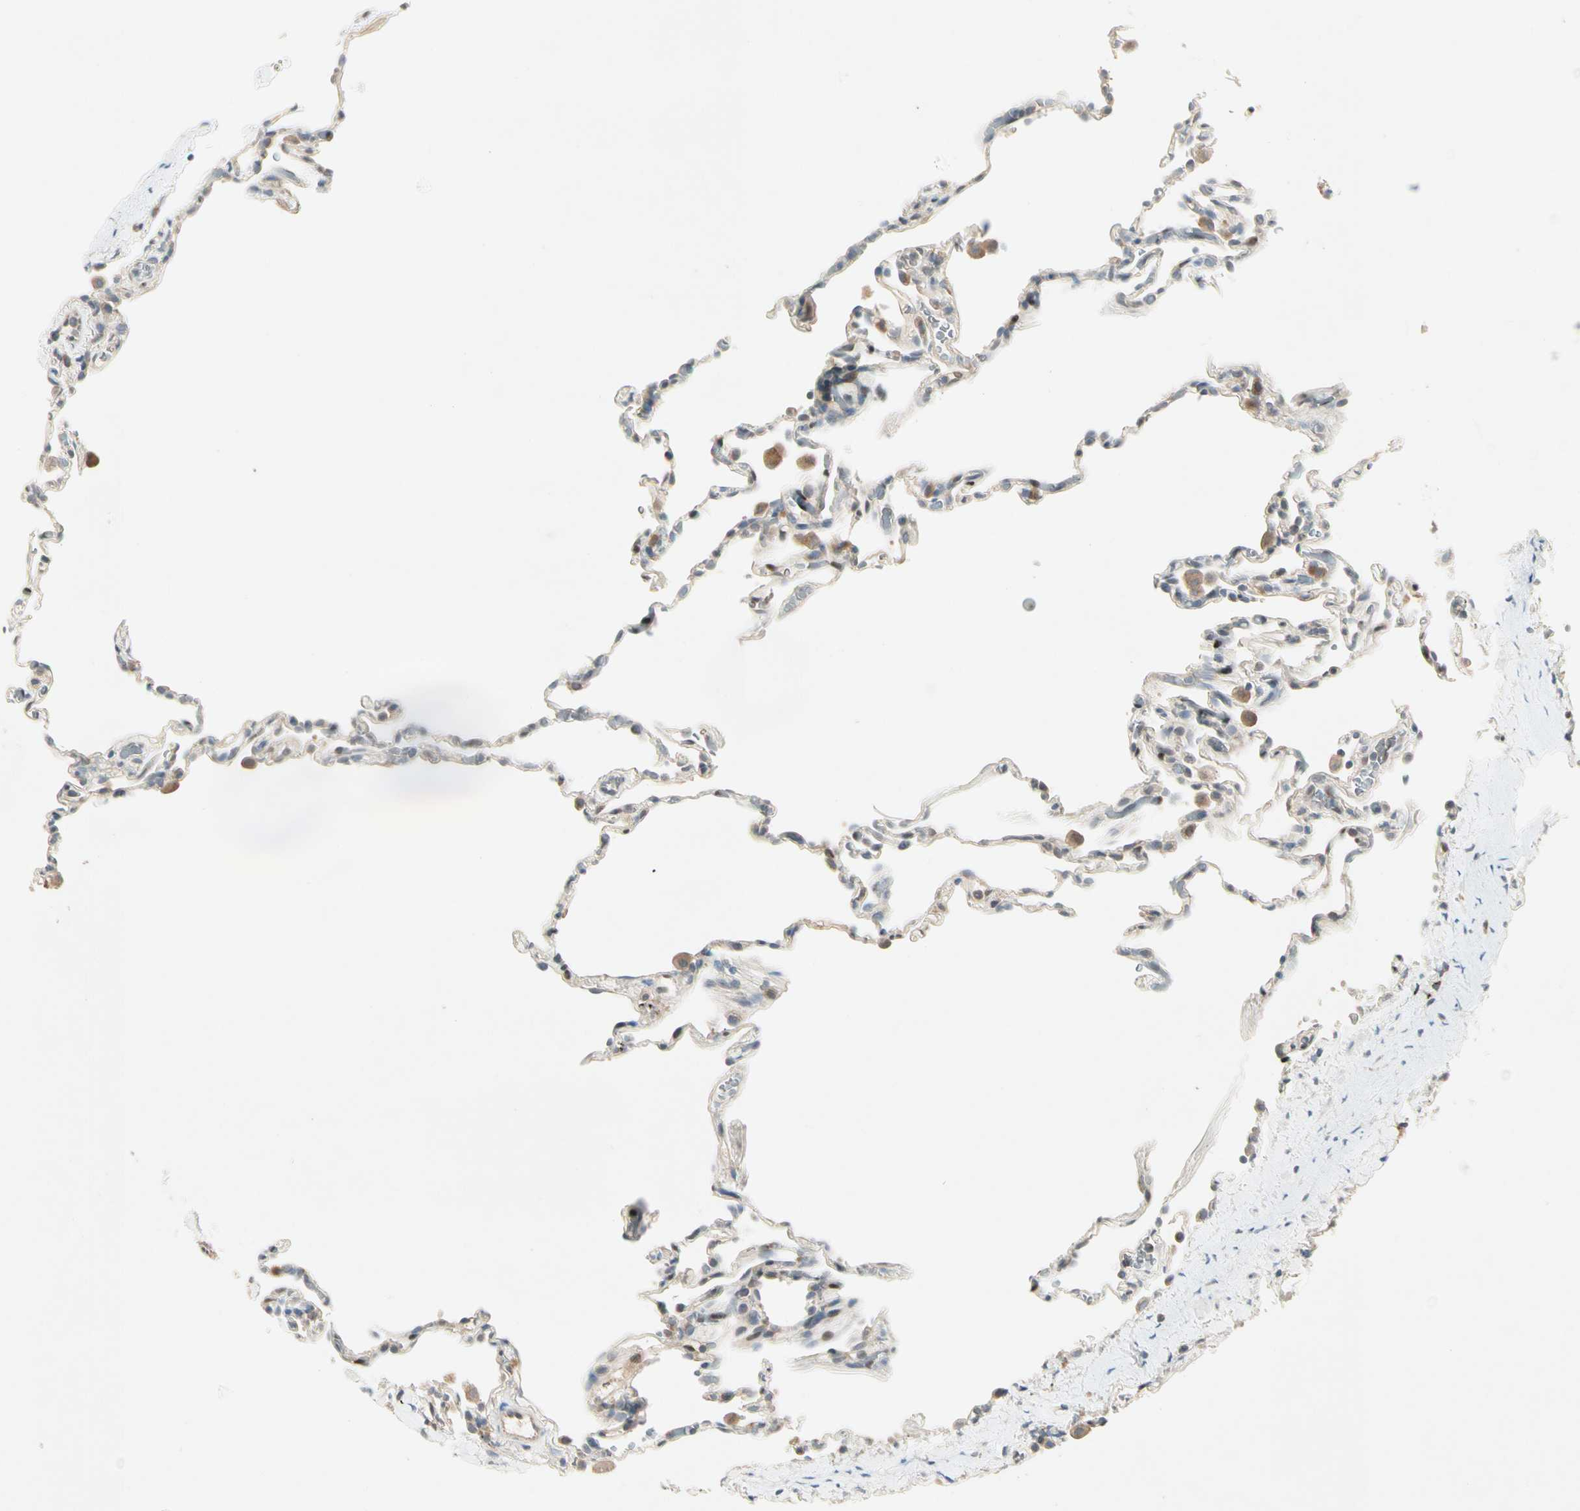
{"staining": {"intensity": "weak", "quantity": "<25%", "location": "cytoplasmic/membranous"}, "tissue": "lung", "cell_type": "Alveolar cells", "image_type": "normal", "snomed": [{"axis": "morphology", "description": "Normal tissue, NOS"}, {"axis": "topography", "description": "Lung"}], "caption": "Alveolar cells are negative for protein expression in normal human lung. (DAB (3,3'-diaminobenzidine) immunohistochemistry with hematoxylin counter stain).", "gene": "IL1R1", "patient": {"sex": "male", "age": 59}}